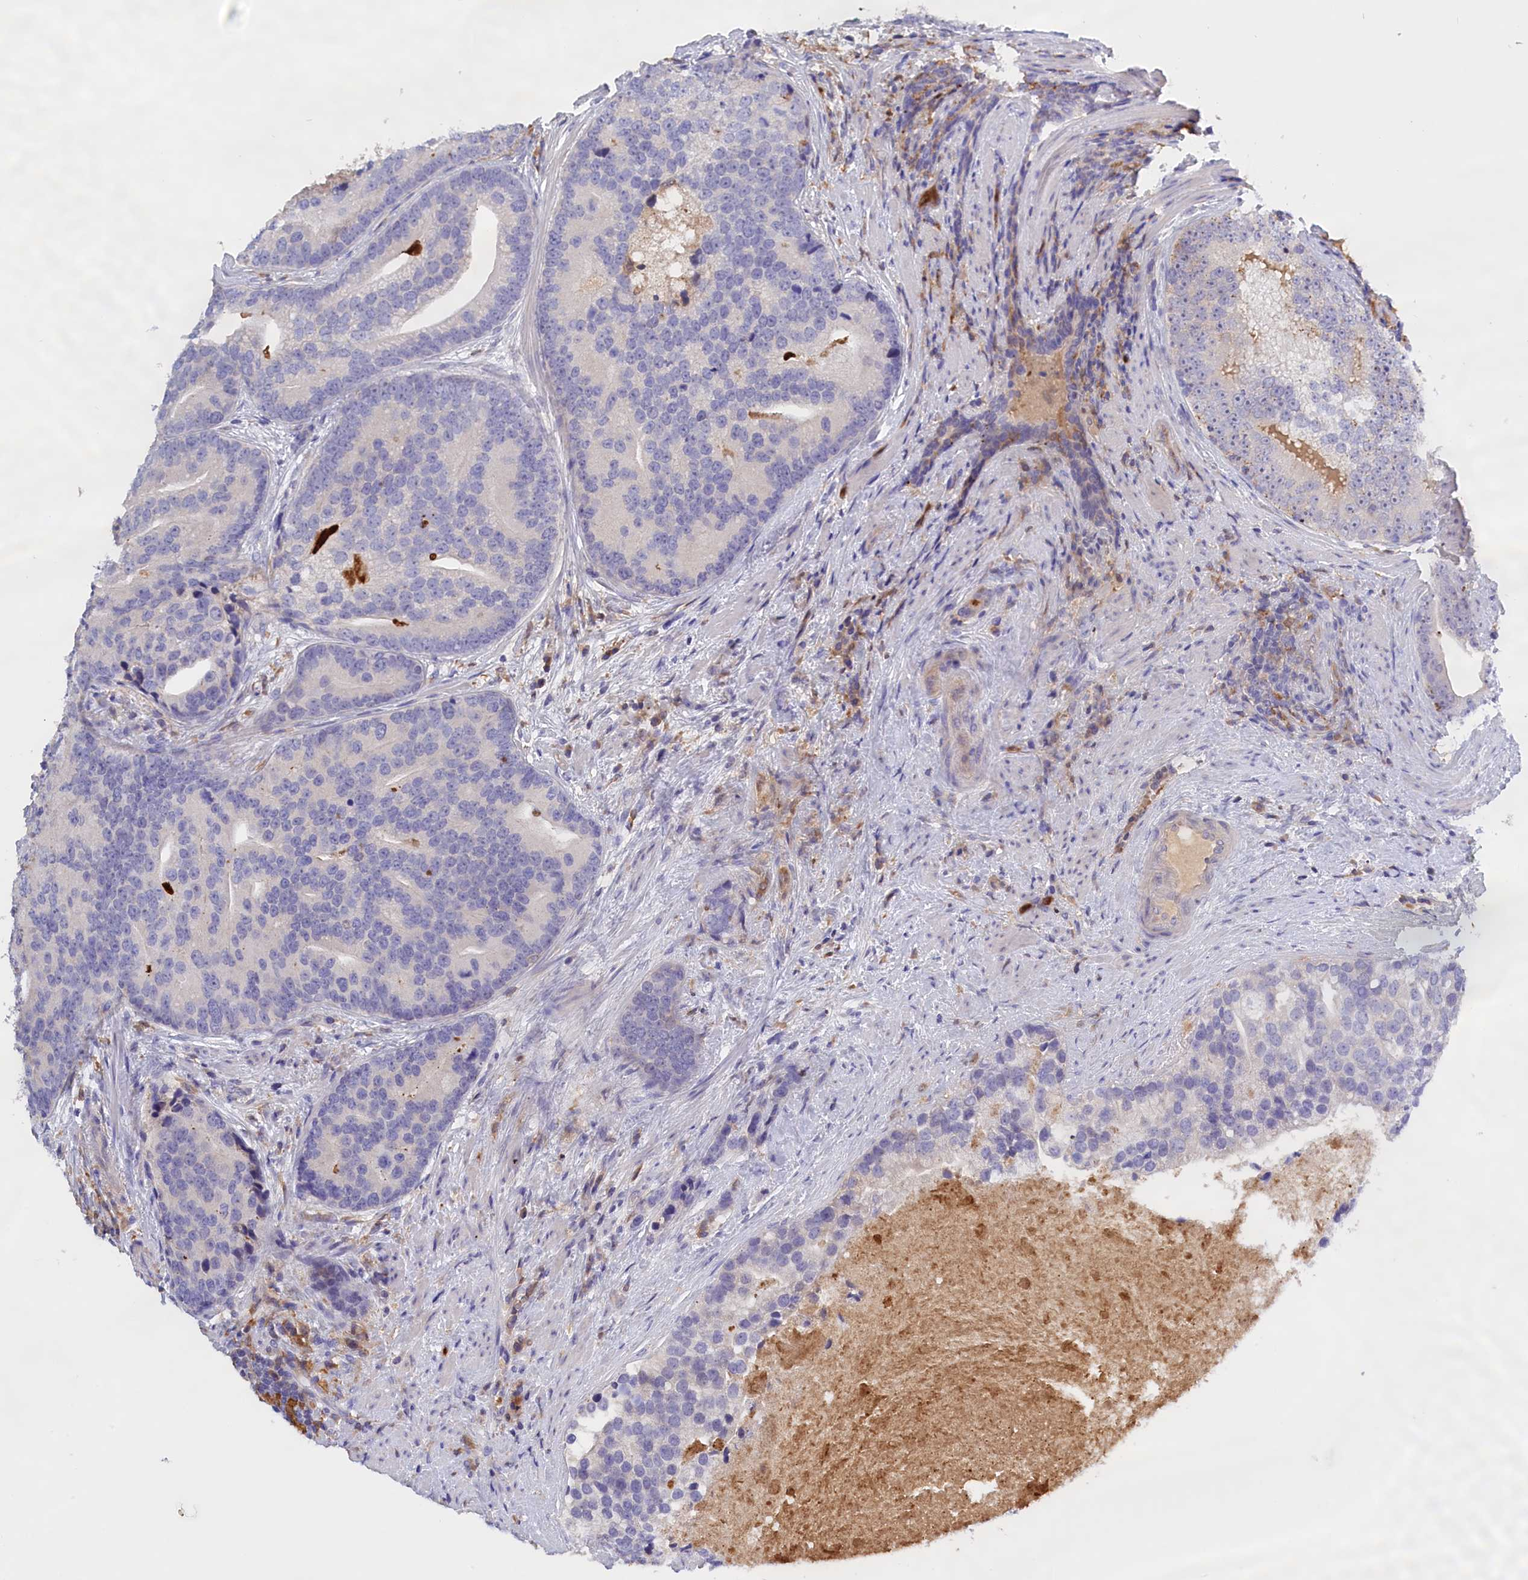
{"staining": {"intensity": "negative", "quantity": "none", "location": "none"}, "tissue": "prostate cancer", "cell_type": "Tumor cells", "image_type": "cancer", "snomed": [{"axis": "morphology", "description": "Adenocarcinoma, High grade"}, {"axis": "topography", "description": "Prostate"}], "caption": "Prostate cancer was stained to show a protein in brown. There is no significant positivity in tumor cells.", "gene": "FAM149B1", "patient": {"sex": "male", "age": 62}}